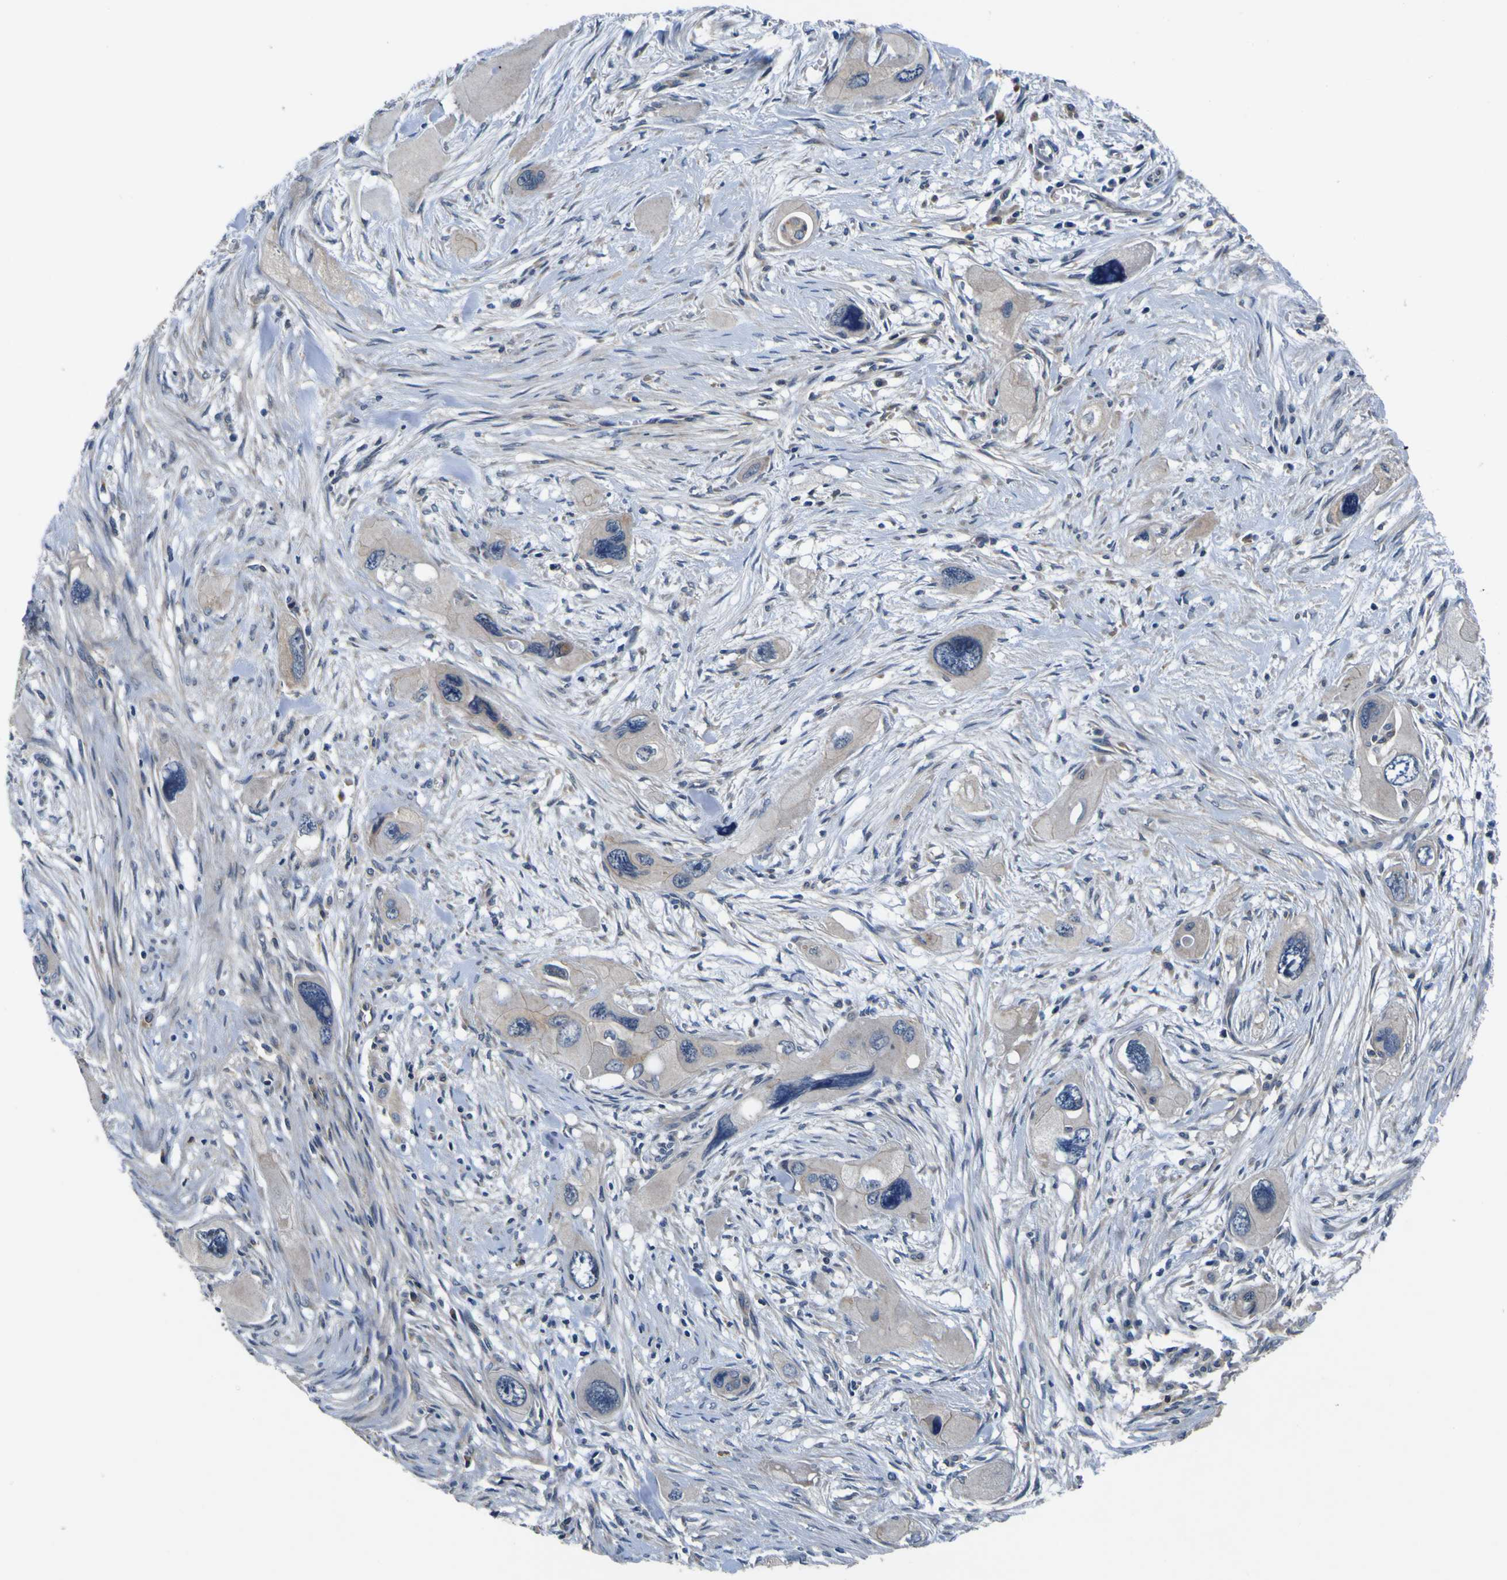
{"staining": {"intensity": "negative", "quantity": "none", "location": "none"}, "tissue": "pancreatic cancer", "cell_type": "Tumor cells", "image_type": "cancer", "snomed": [{"axis": "morphology", "description": "Adenocarcinoma, NOS"}, {"axis": "topography", "description": "Pancreas"}], "caption": "IHC of human pancreatic cancer demonstrates no positivity in tumor cells.", "gene": "EPHB4", "patient": {"sex": "male", "age": 73}}